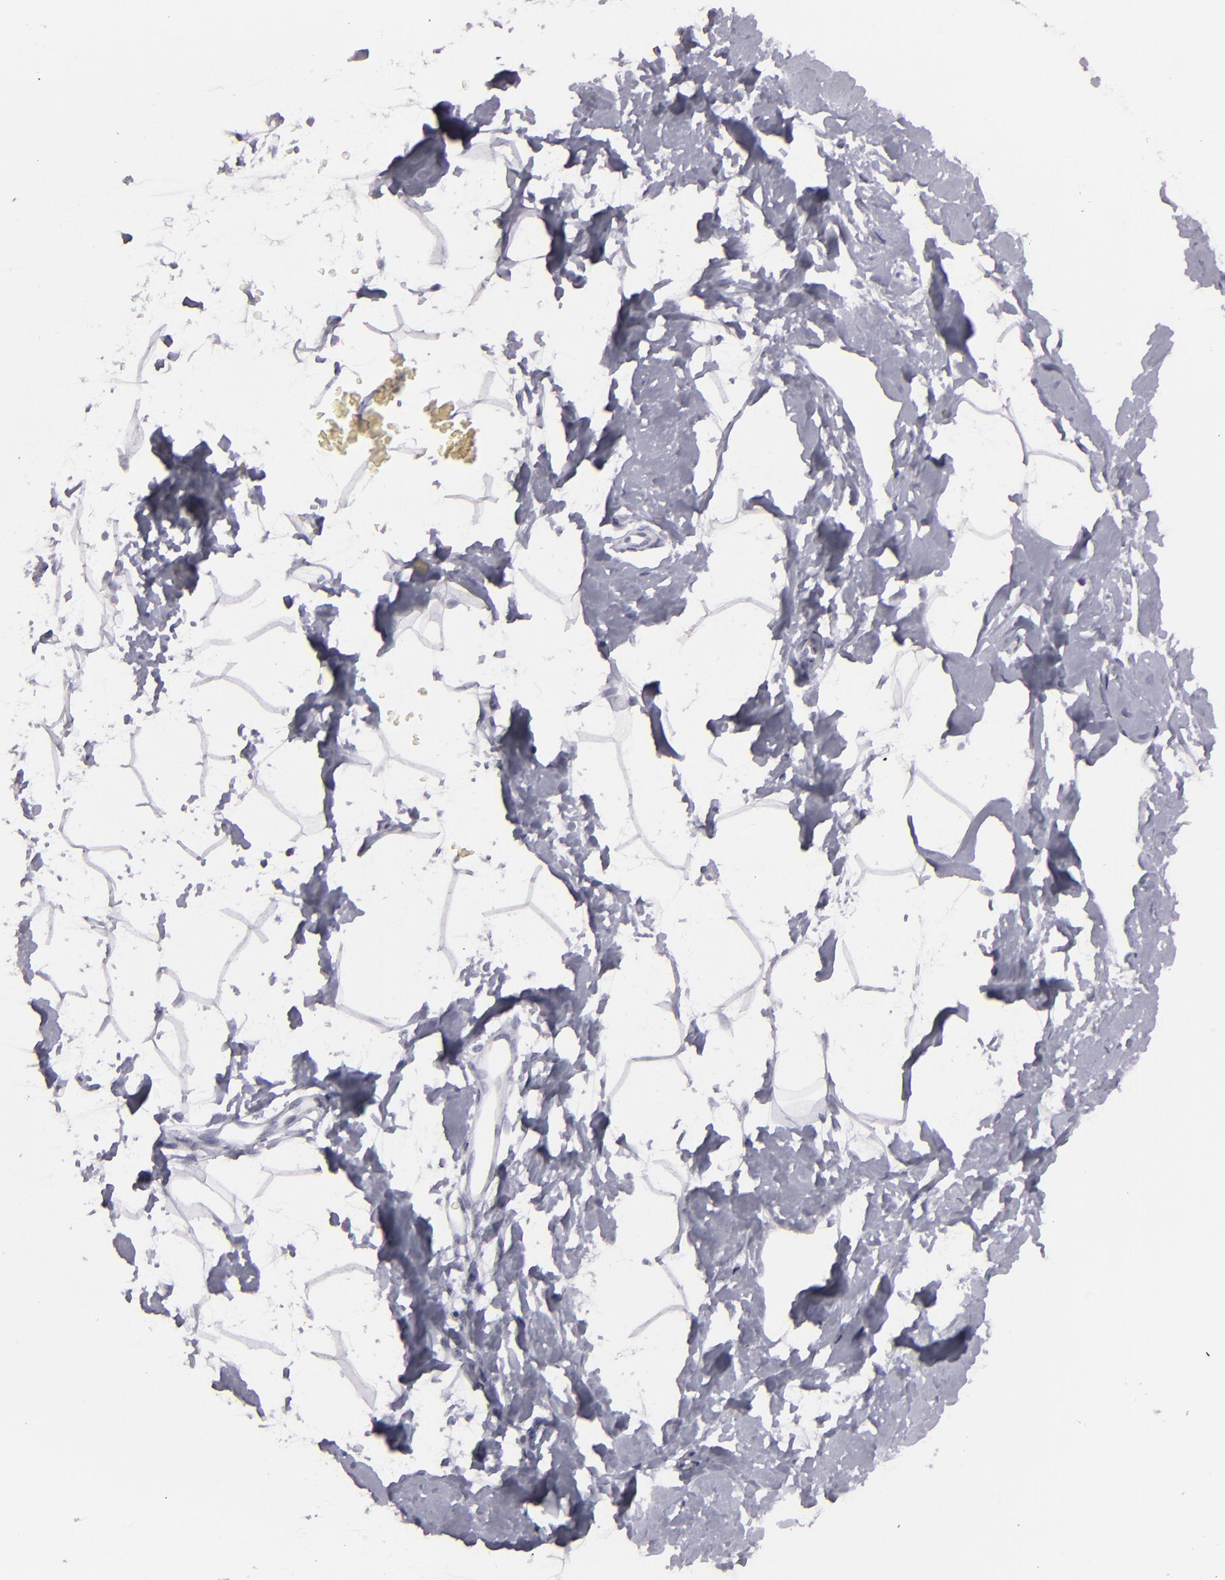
{"staining": {"intensity": "negative", "quantity": "none", "location": "none"}, "tissue": "breast", "cell_type": "Adipocytes", "image_type": "normal", "snomed": [{"axis": "morphology", "description": "Normal tissue, NOS"}, {"axis": "topography", "description": "Breast"}], "caption": "The photomicrograph displays no significant staining in adipocytes of breast. Brightfield microscopy of IHC stained with DAB (brown) and hematoxylin (blue), captured at high magnification.", "gene": "FLG", "patient": {"sex": "female", "age": 23}}